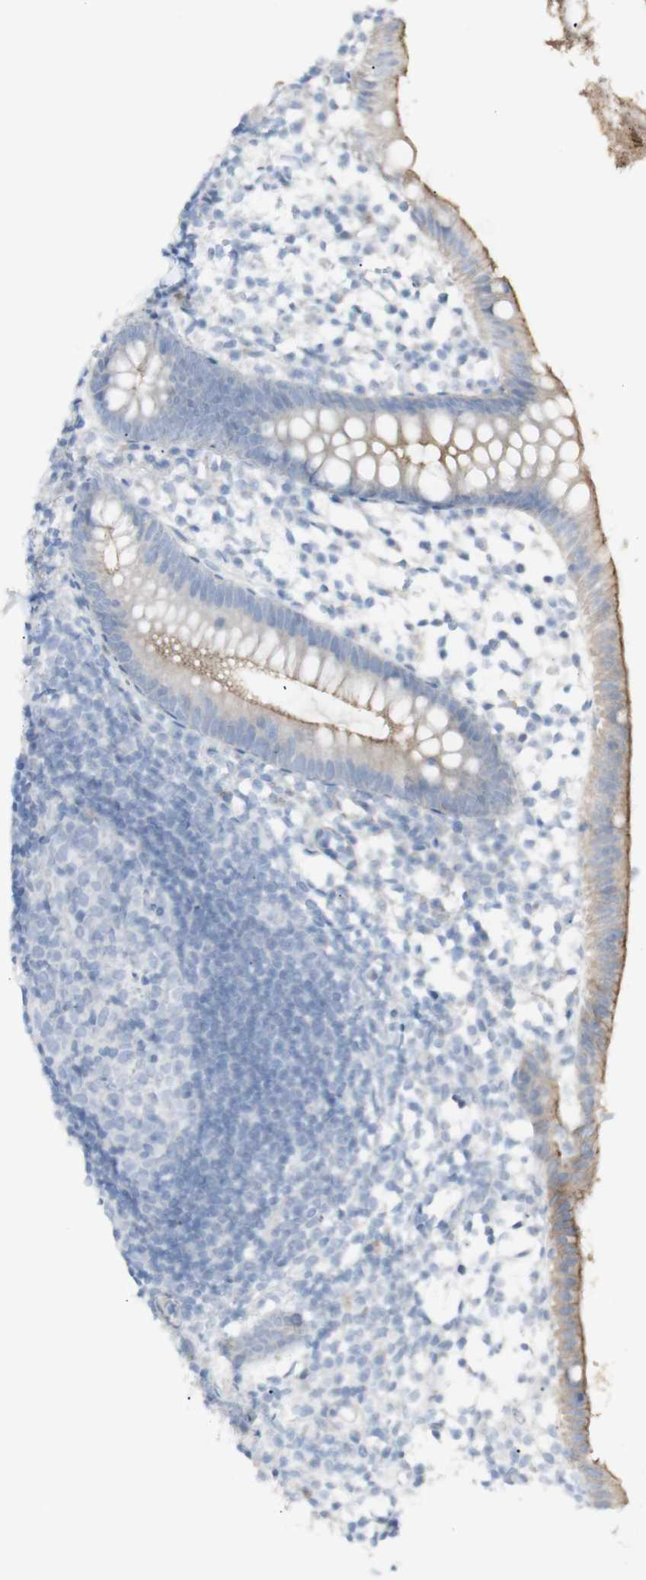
{"staining": {"intensity": "moderate", "quantity": "25%-75%", "location": "cytoplasmic/membranous"}, "tissue": "appendix", "cell_type": "Glandular cells", "image_type": "normal", "snomed": [{"axis": "morphology", "description": "Normal tissue, NOS"}, {"axis": "topography", "description": "Appendix"}], "caption": "Protein staining of benign appendix demonstrates moderate cytoplasmic/membranous staining in about 25%-75% of glandular cells. The staining was performed using DAB (3,3'-diaminobenzidine) to visualize the protein expression in brown, while the nuclei were stained in blue with hematoxylin (Magnification: 20x).", "gene": "NDST4", "patient": {"sex": "female", "age": 20}}